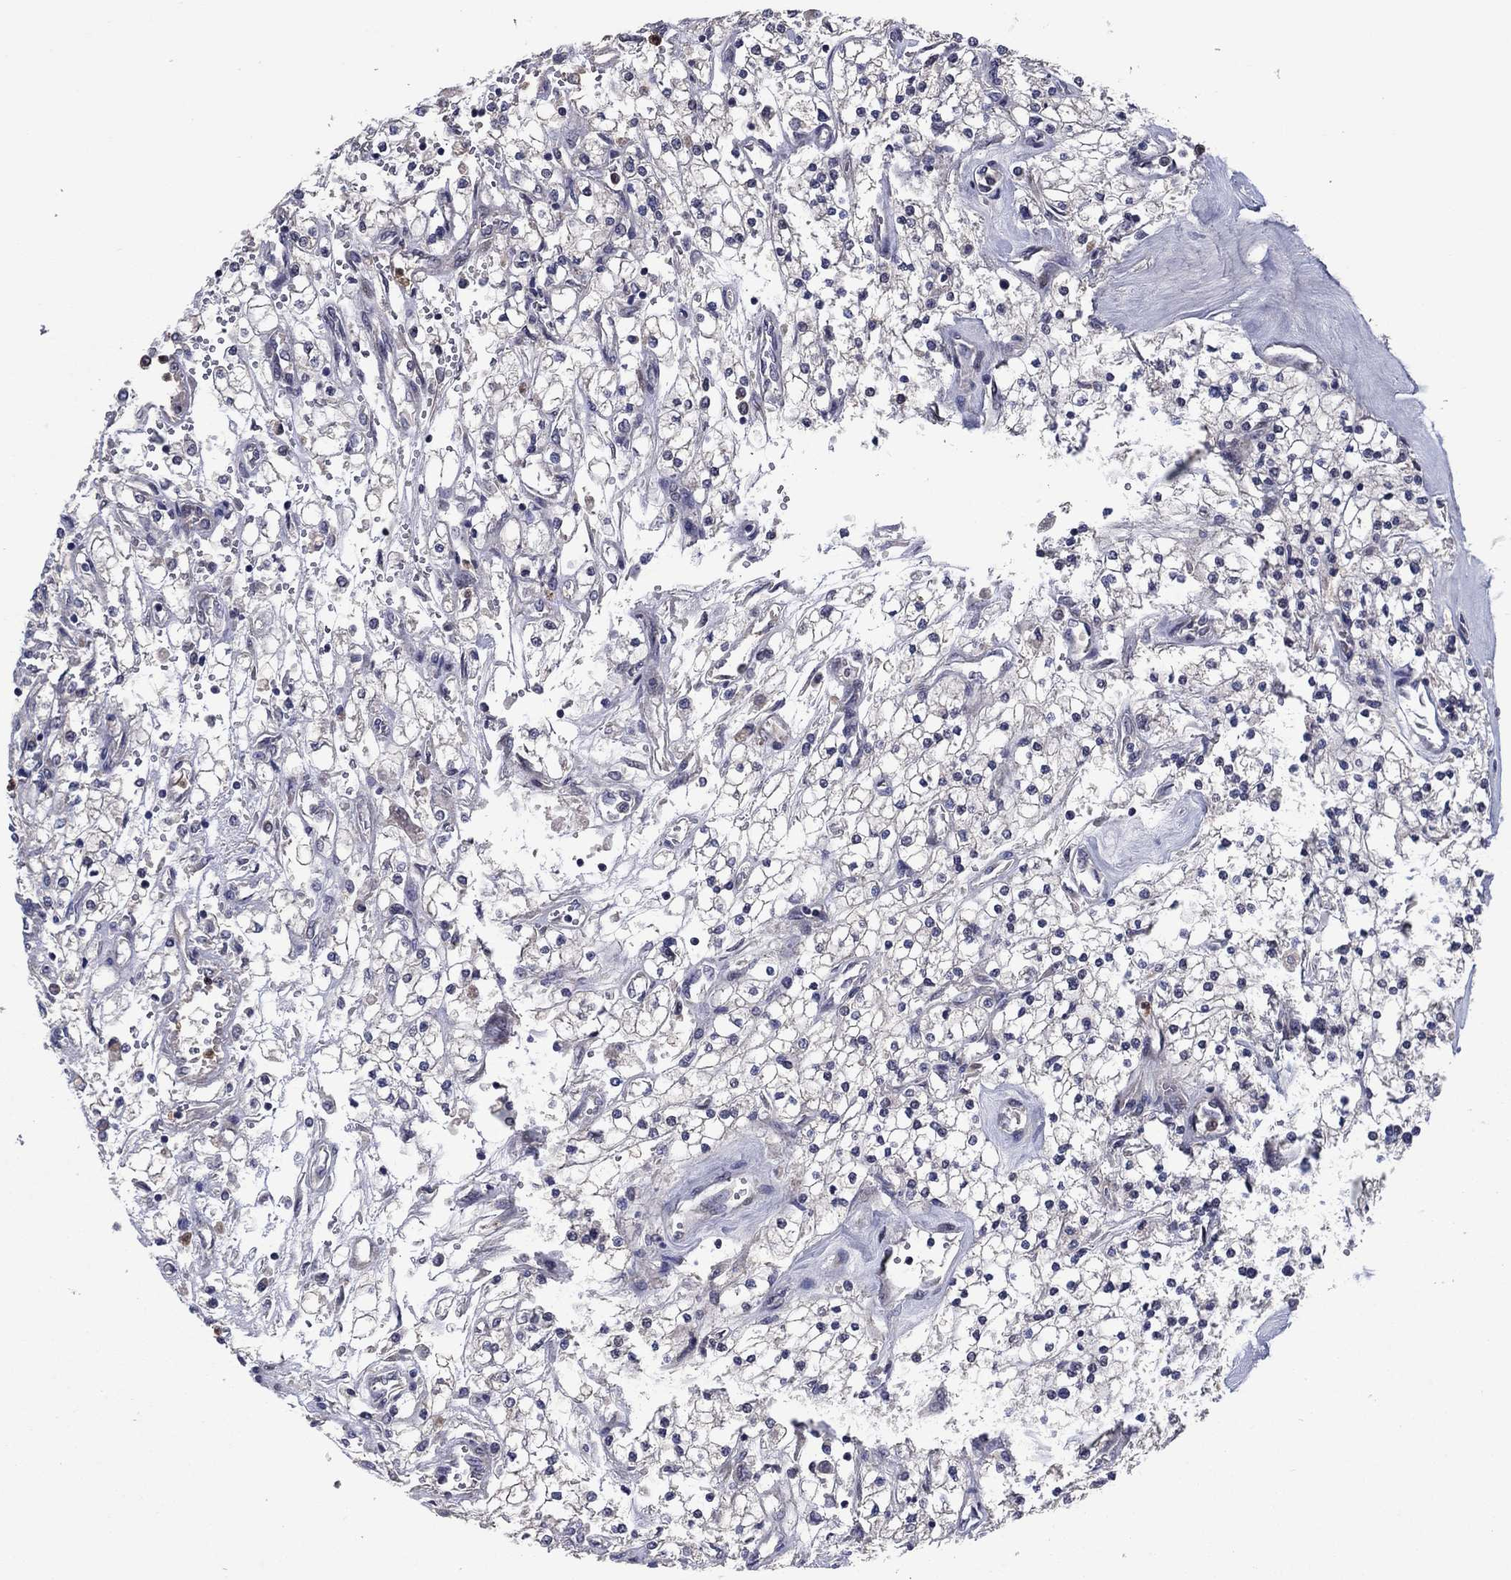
{"staining": {"intensity": "negative", "quantity": "none", "location": "none"}, "tissue": "renal cancer", "cell_type": "Tumor cells", "image_type": "cancer", "snomed": [{"axis": "morphology", "description": "Adenocarcinoma, NOS"}, {"axis": "topography", "description": "Kidney"}], "caption": "Immunohistochemistry histopathology image of human renal cancer stained for a protein (brown), which demonstrates no staining in tumor cells.", "gene": "MSRB1", "patient": {"sex": "male", "age": 80}}